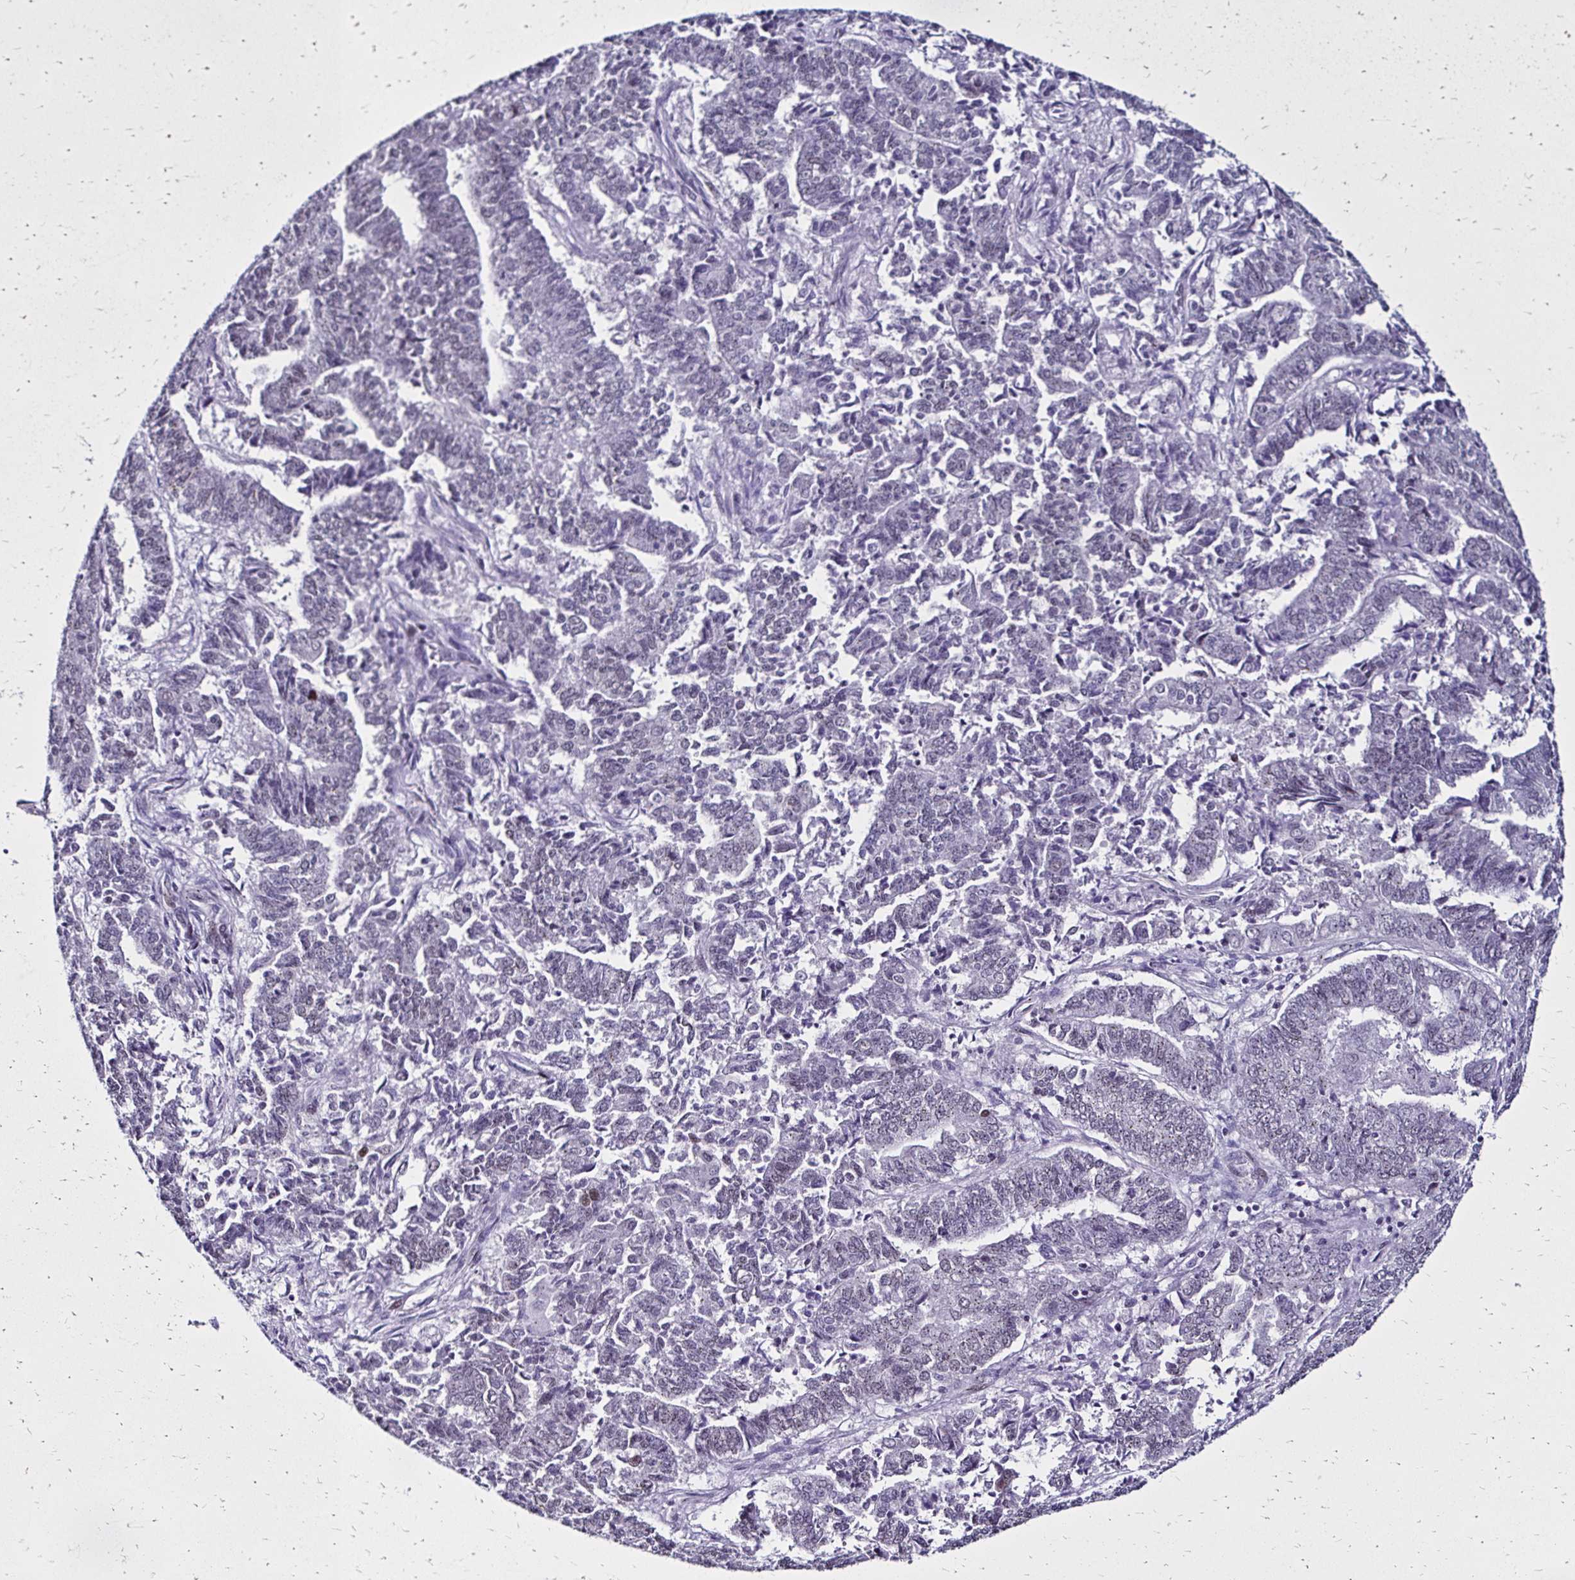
{"staining": {"intensity": "negative", "quantity": "none", "location": "none"}, "tissue": "endometrial cancer", "cell_type": "Tumor cells", "image_type": "cancer", "snomed": [{"axis": "morphology", "description": "Adenocarcinoma, NOS"}, {"axis": "topography", "description": "Endometrium"}], "caption": "This is an IHC image of endometrial cancer (adenocarcinoma). There is no staining in tumor cells.", "gene": "TOB1", "patient": {"sex": "female", "age": 72}}